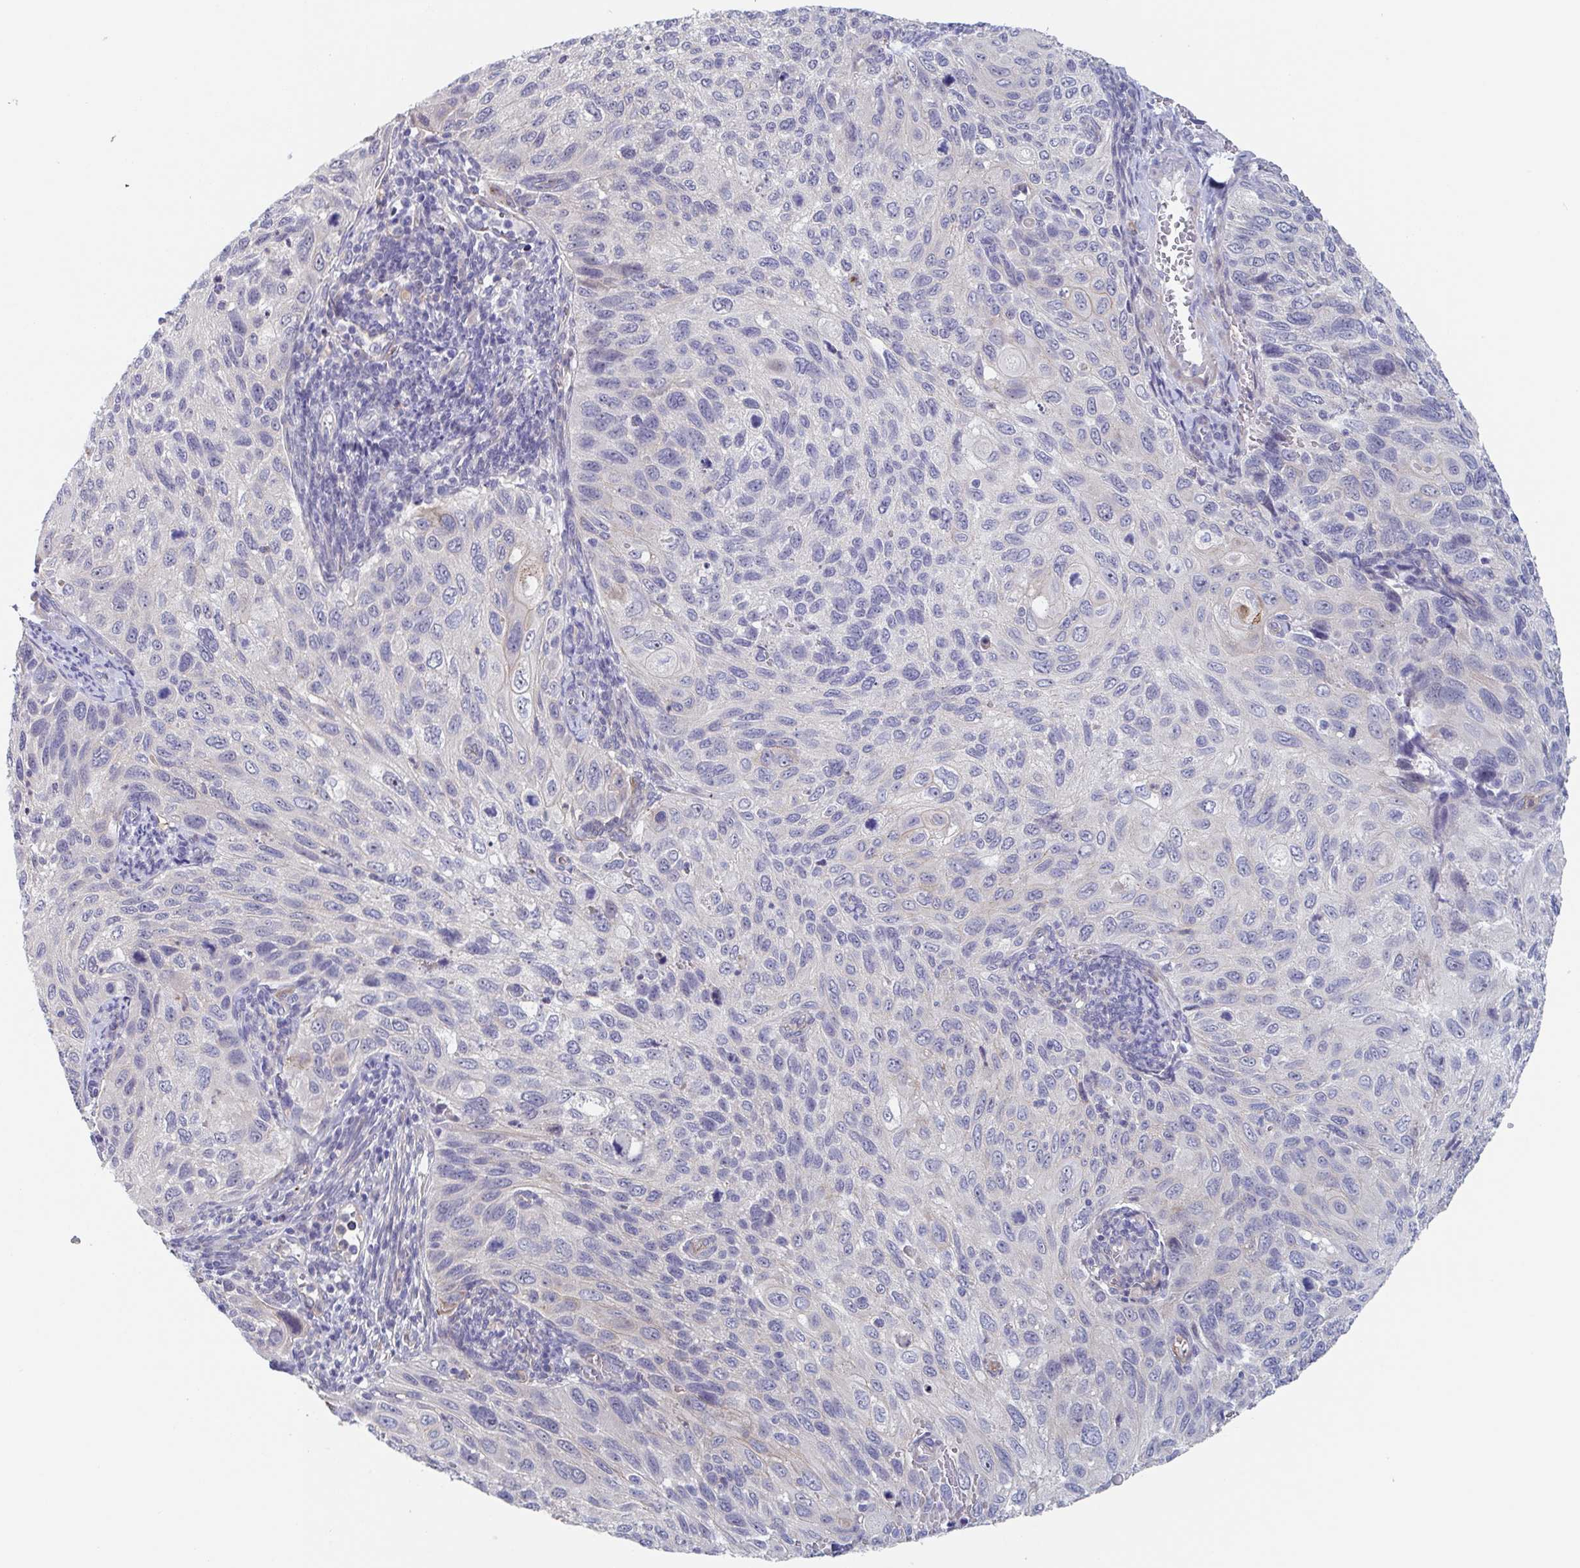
{"staining": {"intensity": "negative", "quantity": "none", "location": "none"}, "tissue": "cervical cancer", "cell_type": "Tumor cells", "image_type": "cancer", "snomed": [{"axis": "morphology", "description": "Squamous cell carcinoma, NOS"}, {"axis": "topography", "description": "Cervix"}], "caption": "This histopathology image is of squamous cell carcinoma (cervical) stained with IHC to label a protein in brown with the nuclei are counter-stained blue. There is no expression in tumor cells.", "gene": "ST14", "patient": {"sex": "female", "age": 70}}